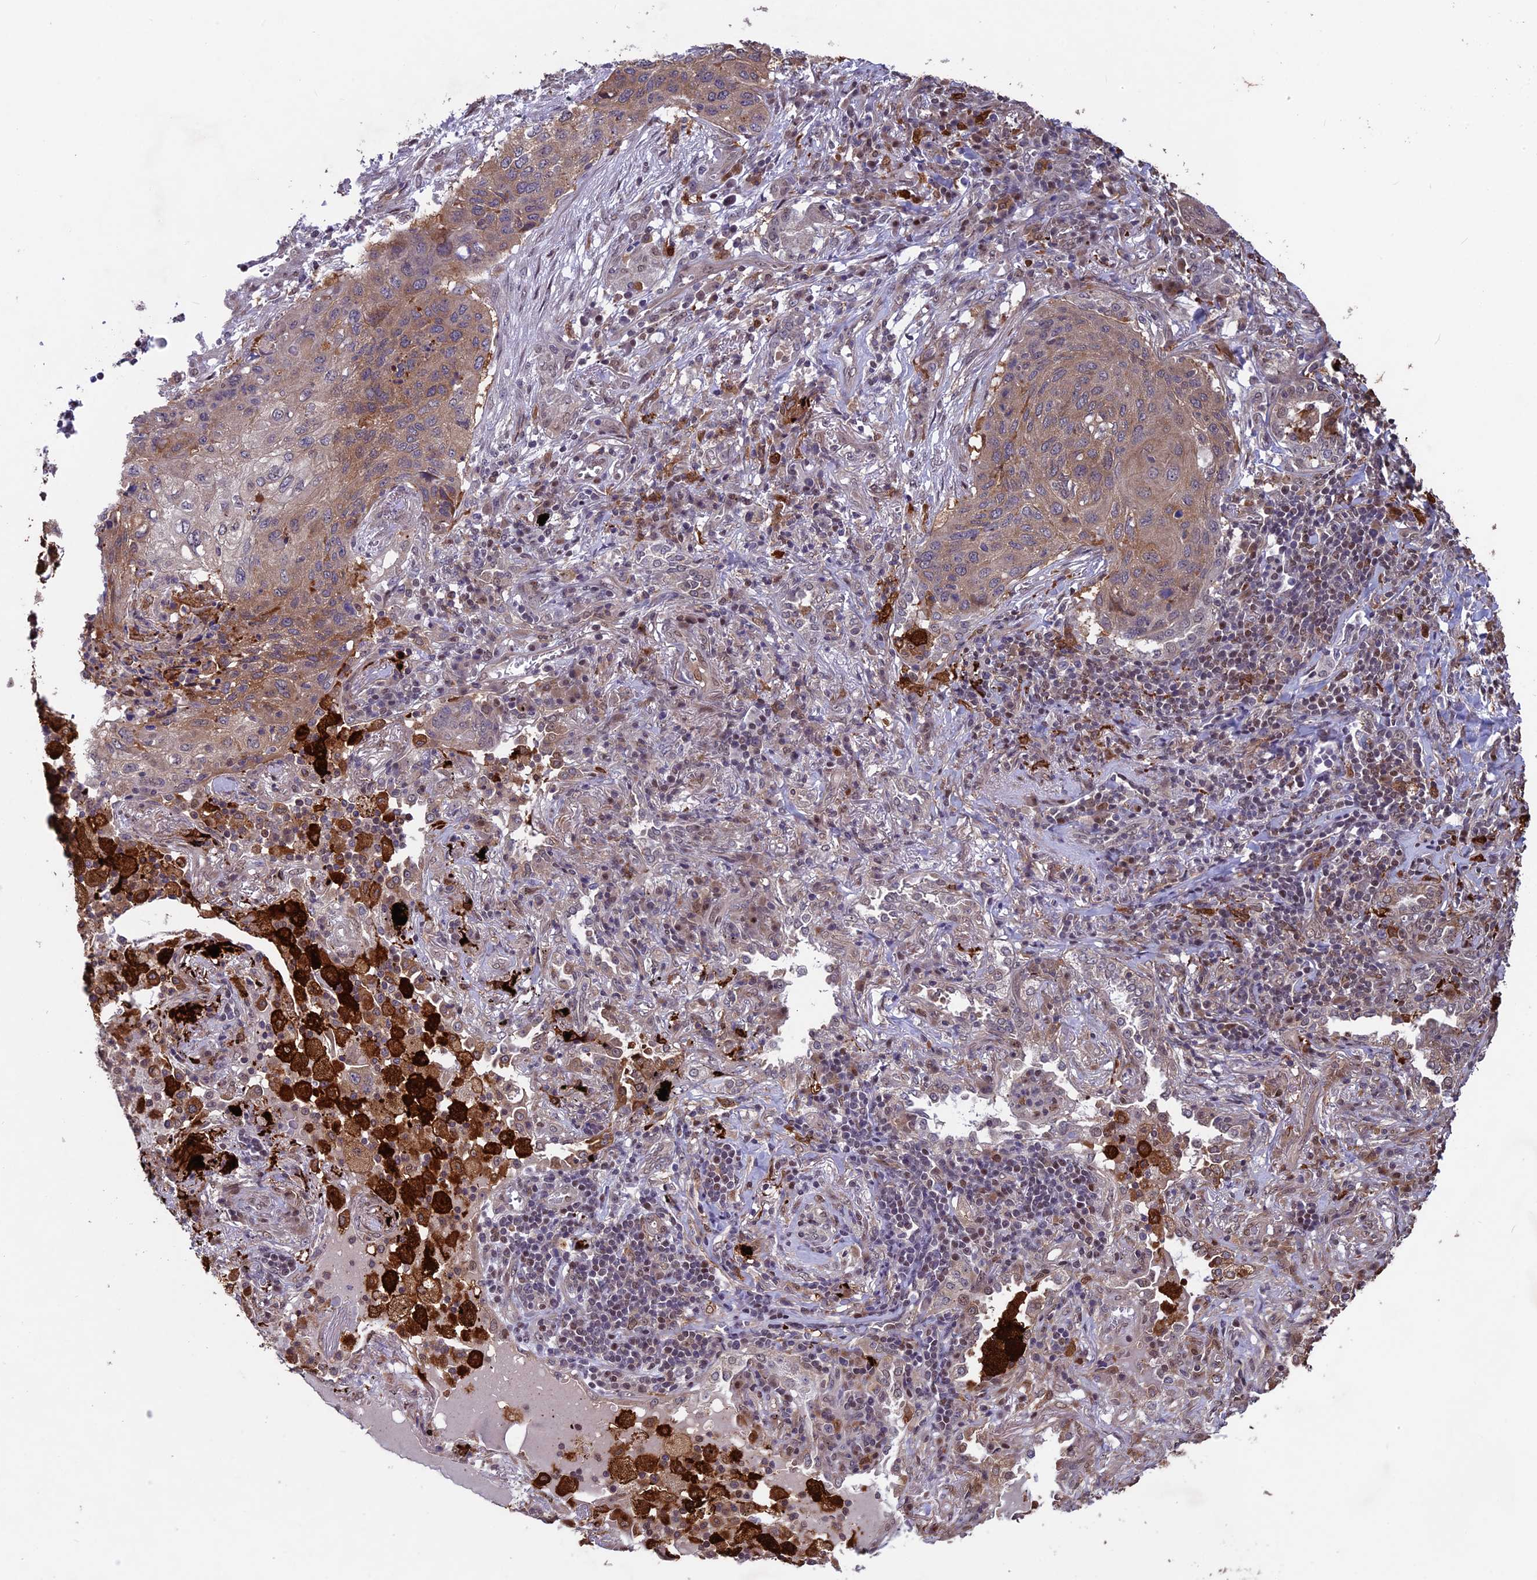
{"staining": {"intensity": "moderate", "quantity": ">75%", "location": "cytoplasmic/membranous"}, "tissue": "lung cancer", "cell_type": "Tumor cells", "image_type": "cancer", "snomed": [{"axis": "morphology", "description": "Squamous cell carcinoma, NOS"}, {"axis": "topography", "description": "Lung"}], "caption": "Immunohistochemistry (IHC) histopathology image of human lung cancer stained for a protein (brown), which shows medium levels of moderate cytoplasmic/membranous expression in approximately >75% of tumor cells.", "gene": "MAST2", "patient": {"sex": "female", "age": 63}}